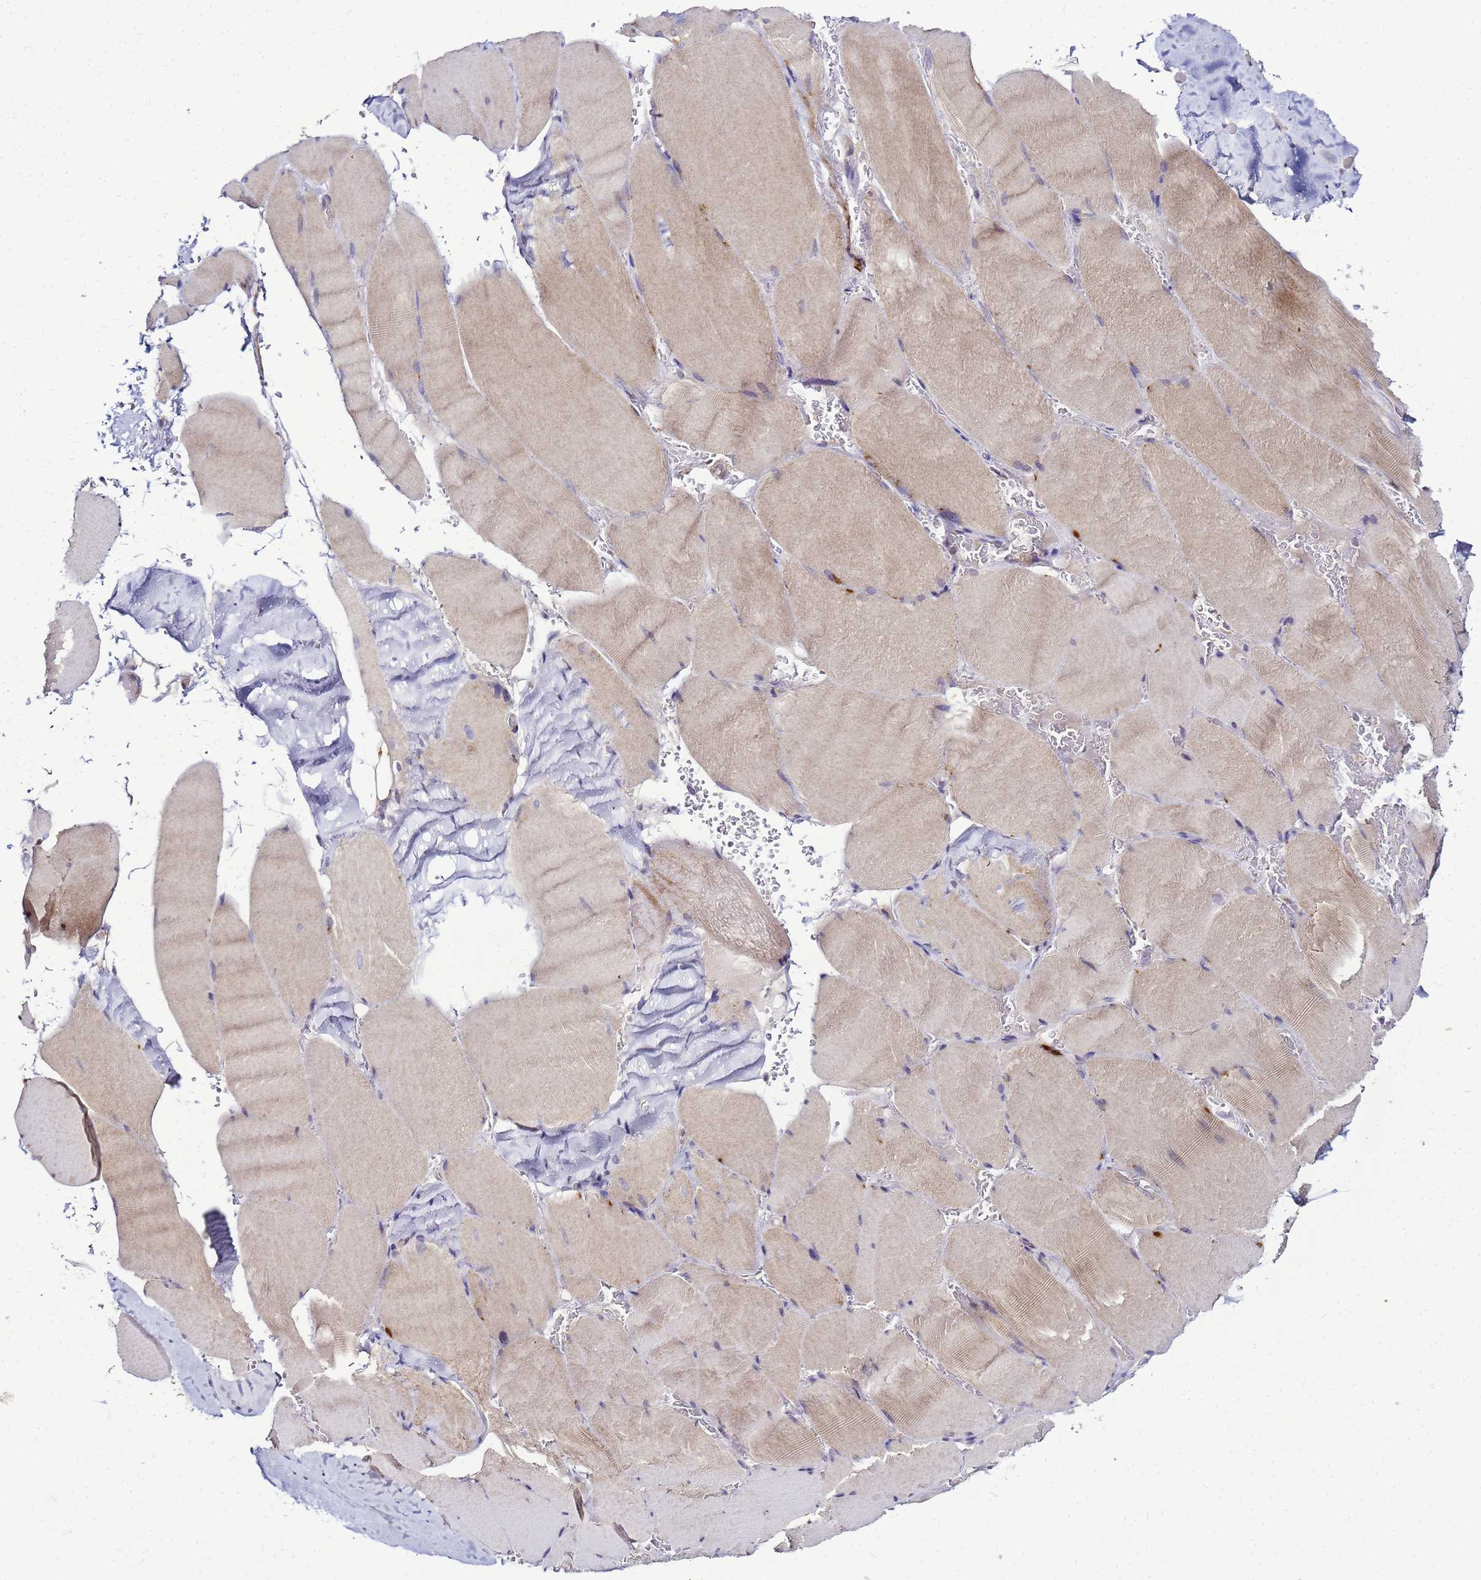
{"staining": {"intensity": "weak", "quantity": "25%-75%", "location": "cytoplasmic/membranous"}, "tissue": "skeletal muscle", "cell_type": "Myocytes", "image_type": "normal", "snomed": [{"axis": "morphology", "description": "Normal tissue, NOS"}, {"axis": "topography", "description": "Skeletal muscle"}, {"axis": "topography", "description": "Head-Neck"}], "caption": "A histopathology image of human skeletal muscle stained for a protein exhibits weak cytoplasmic/membranous brown staining in myocytes.", "gene": "SAT1", "patient": {"sex": "male", "age": 66}}